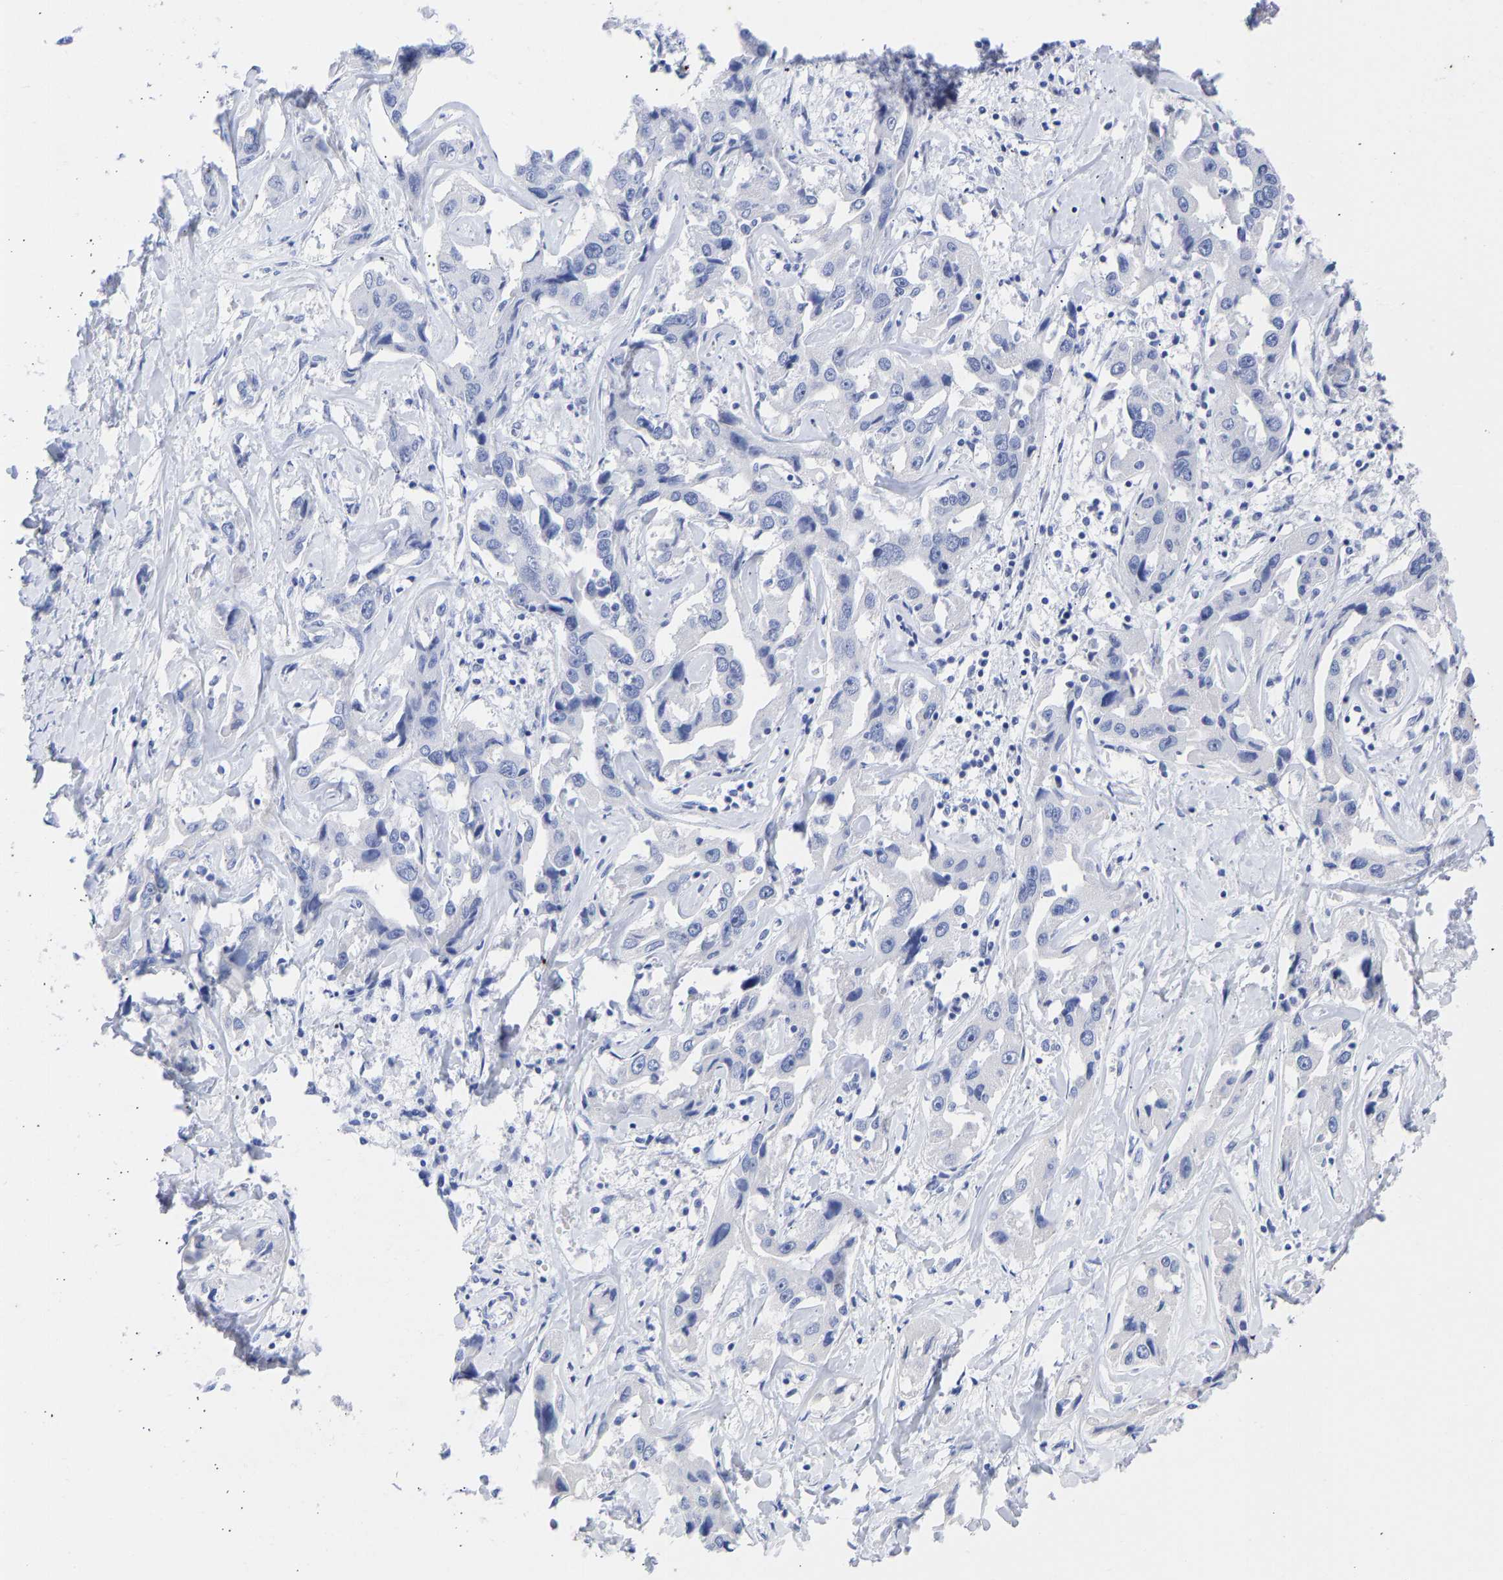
{"staining": {"intensity": "negative", "quantity": "none", "location": "none"}, "tissue": "liver cancer", "cell_type": "Tumor cells", "image_type": "cancer", "snomed": [{"axis": "morphology", "description": "Cholangiocarcinoma"}, {"axis": "topography", "description": "Liver"}], "caption": "The micrograph displays no staining of tumor cells in liver cancer (cholangiocarcinoma). Nuclei are stained in blue.", "gene": "KRT1", "patient": {"sex": "male", "age": 59}}